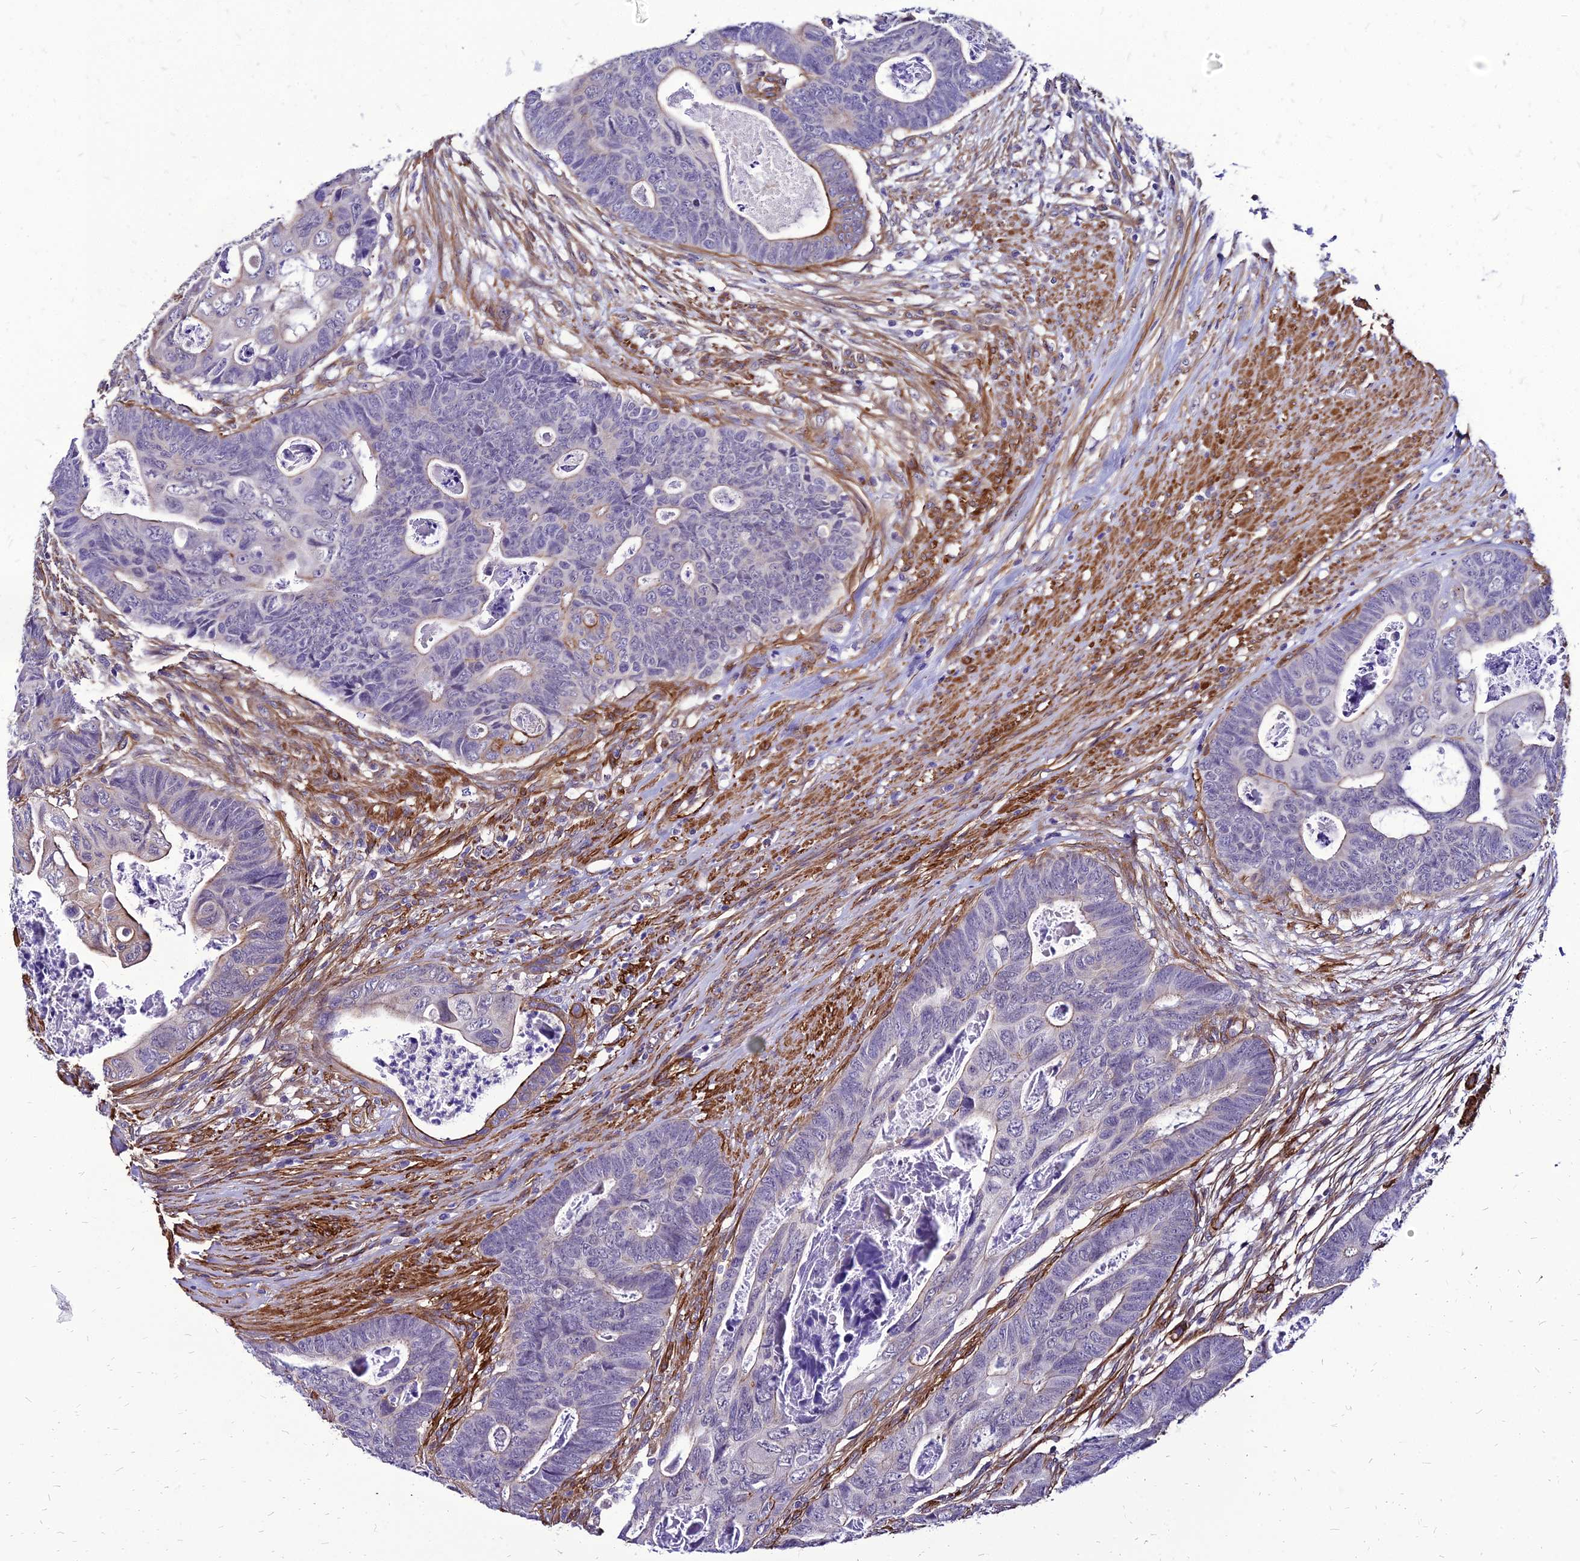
{"staining": {"intensity": "moderate", "quantity": "<25%", "location": "cytoplasmic/membranous"}, "tissue": "colorectal cancer", "cell_type": "Tumor cells", "image_type": "cancer", "snomed": [{"axis": "morphology", "description": "Adenocarcinoma, NOS"}, {"axis": "topography", "description": "Rectum"}], "caption": "Adenocarcinoma (colorectal) stained with IHC shows moderate cytoplasmic/membranous positivity in about <25% of tumor cells. The staining is performed using DAB (3,3'-diaminobenzidine) brown chromogen to label protein expression. The nuclei are counter-stained blue using hematoxylin.", "gene": "YEATS2", "patient": {"sex": "female", "age": 78}}